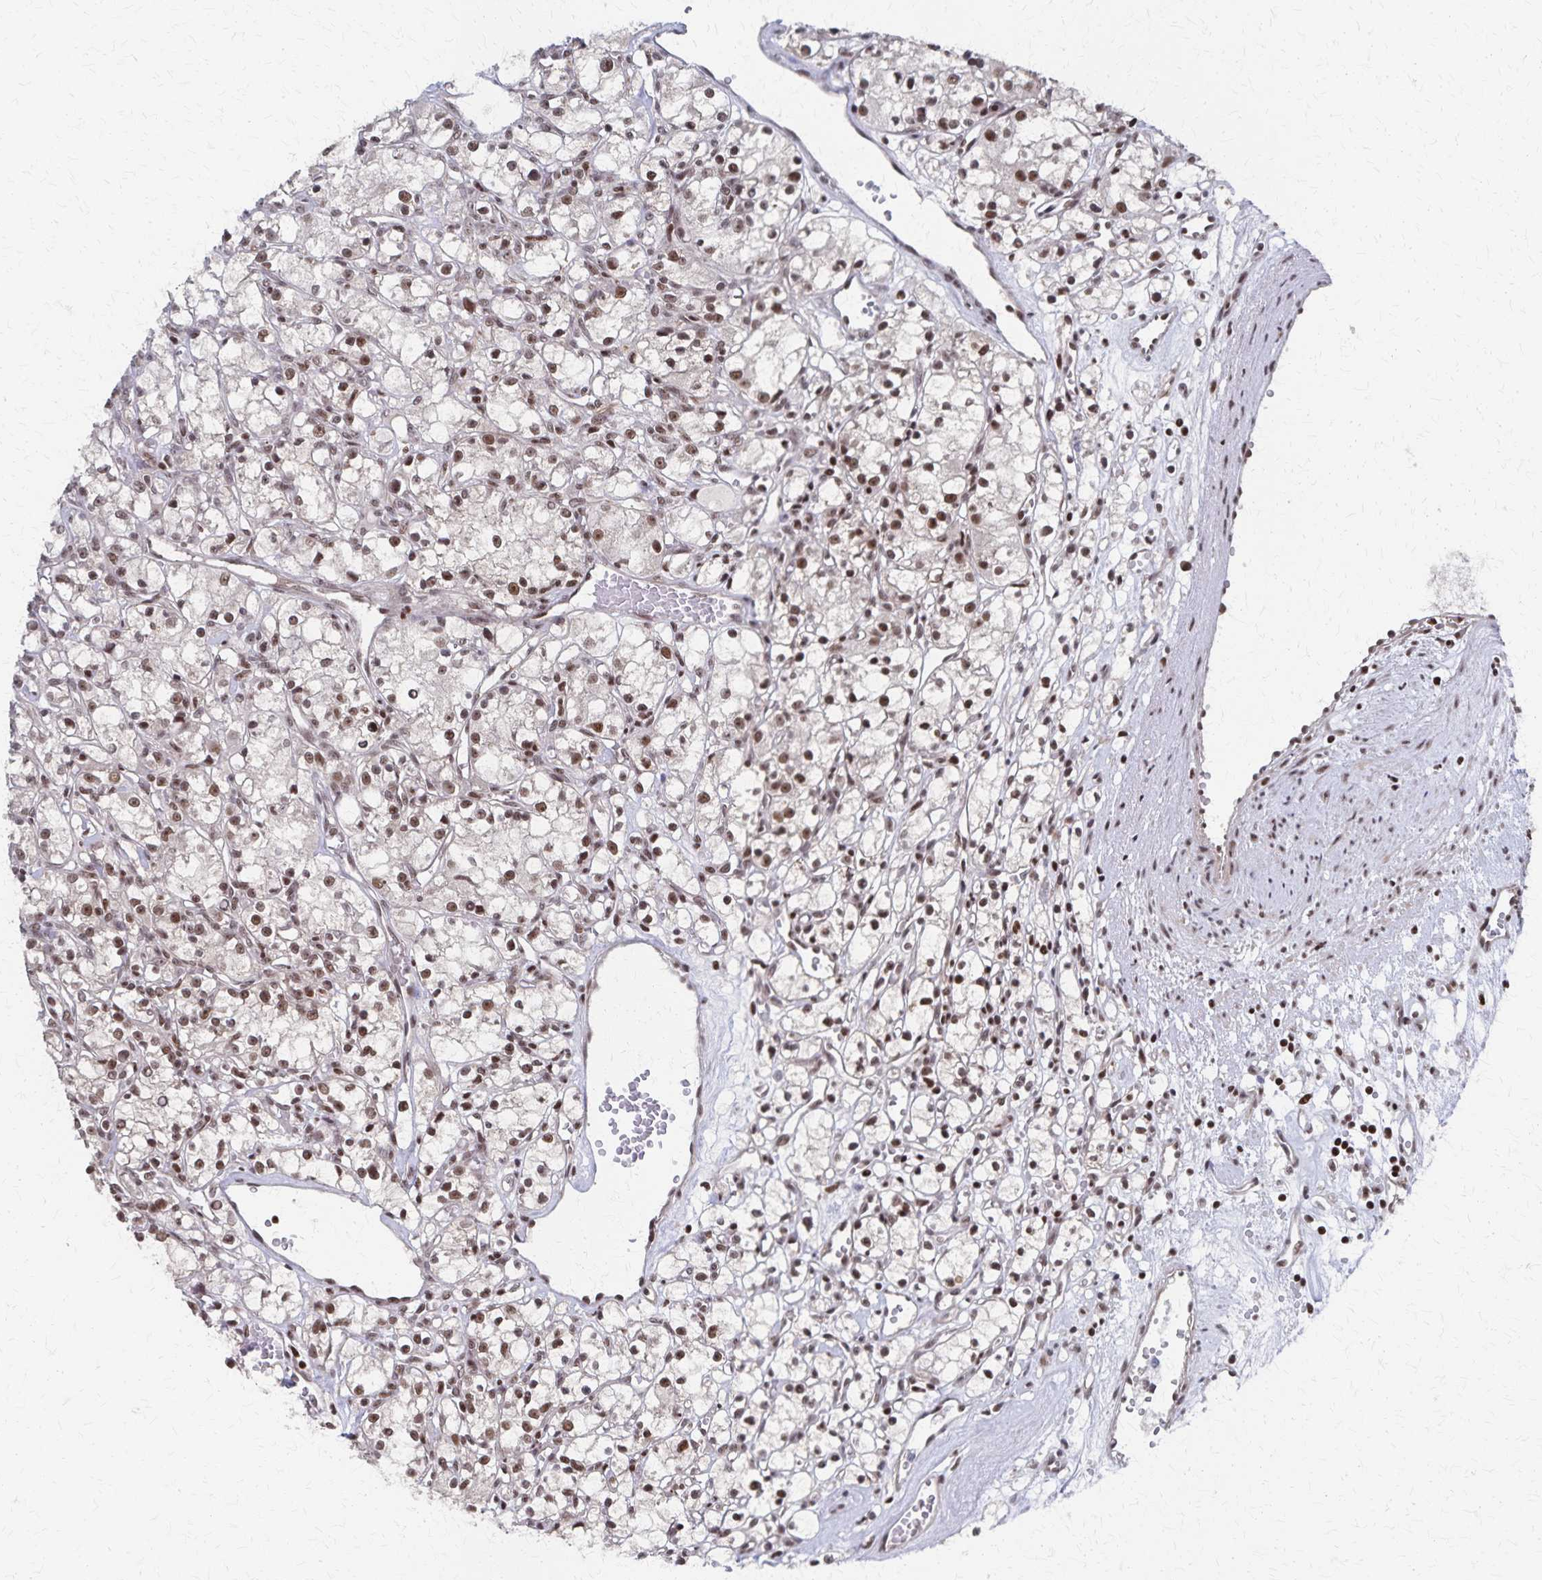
{"staining": {"intensity": "moderate", "quantity": ">75%", "location": "nuclear"}, "tissue": "renal cancer", "cell_type": "Tumor cells", "image_type": "cancer", "snomed": [{"axis": "morphology", "description": "Adenocarcinoma, NOS"}, {"axis": "topography", "description": "Kidney"}], "caption": "IHC photomicrograph of neoplastic tissue: human renal adenocarcinoma stained using immunohistochemistry exhibits medium levels of moderate protein expression localized specifically in the nuclear of tumor cells, appearing as a nuclear brown color.", "gene": "GTF2B", "patient": {"sex": "female", "age": 59}}